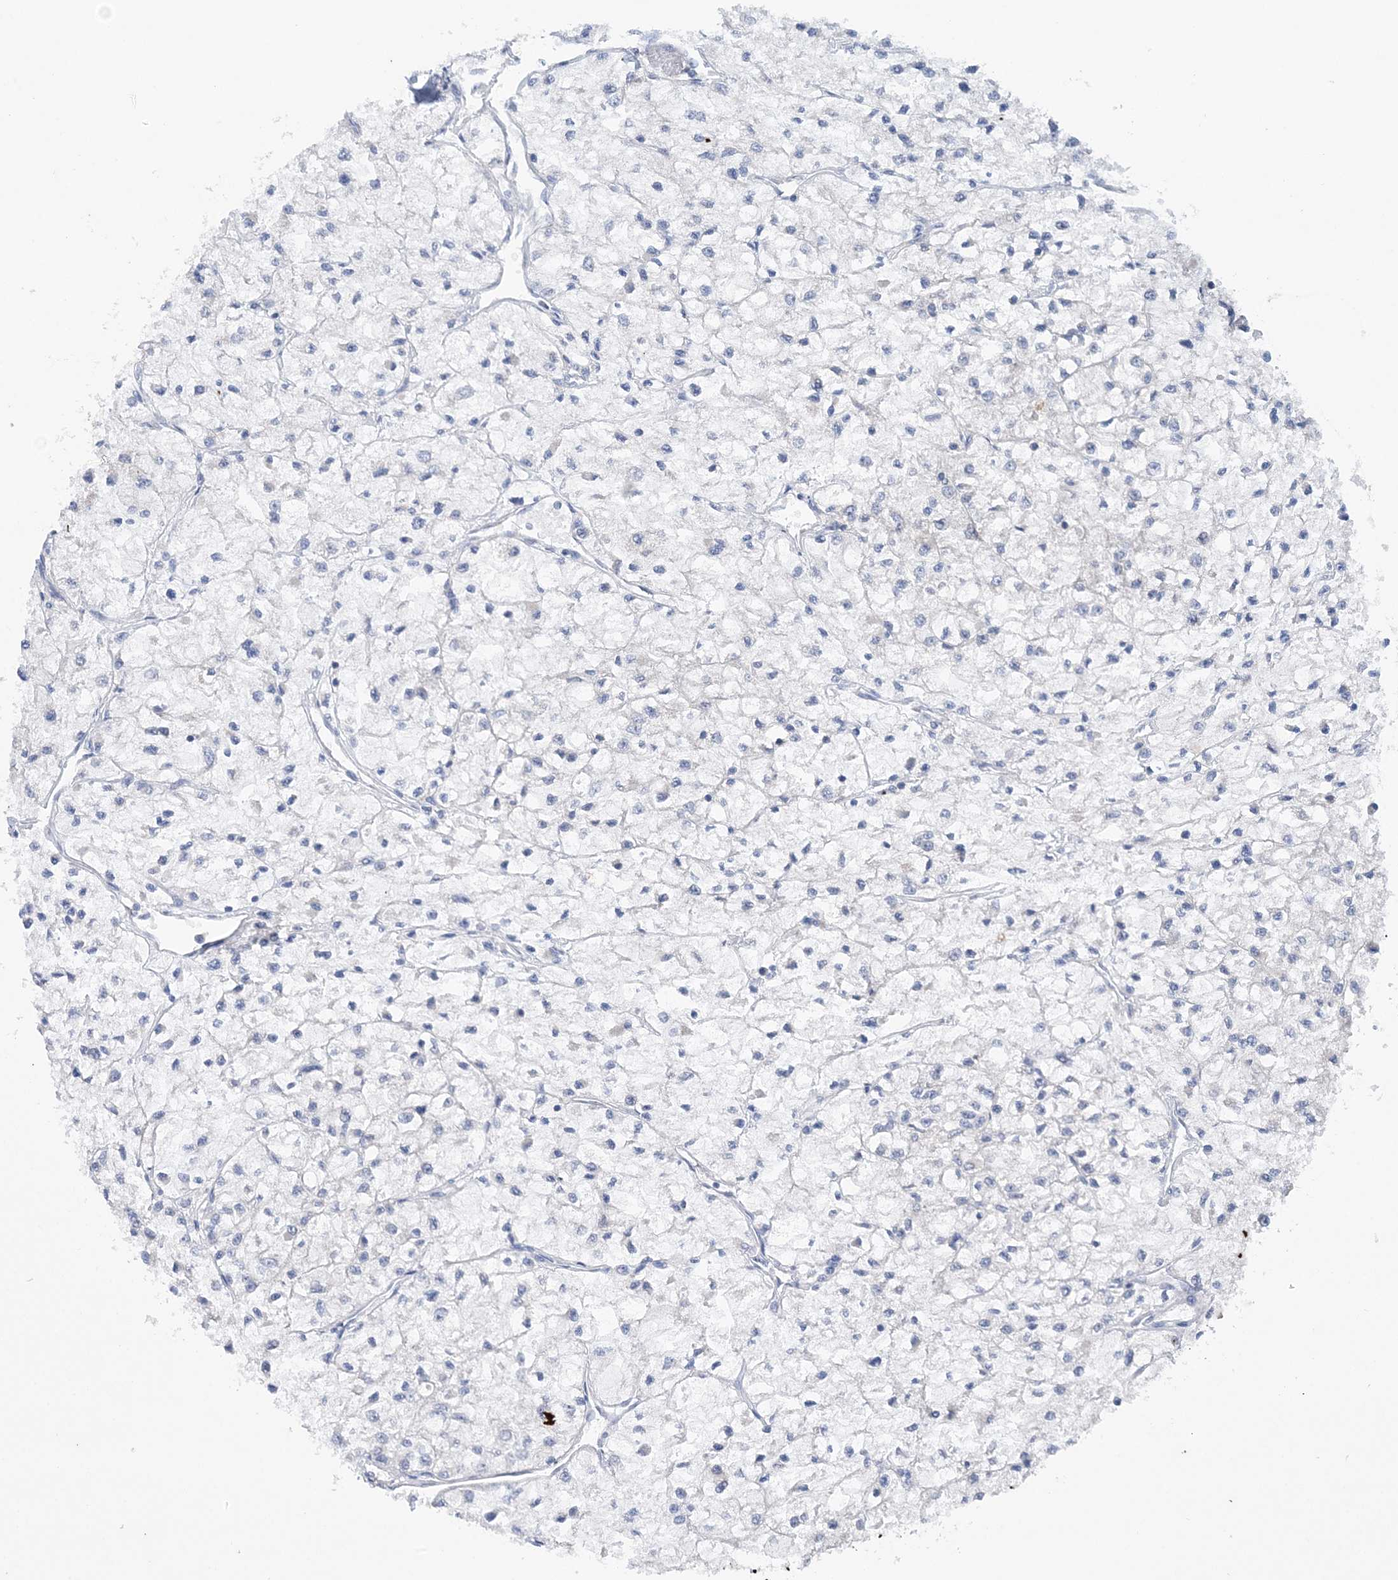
{"staining": {"intensity": "negative", "quantity": "none", "location": "none"}, "tissue": "renal cancer", "cell_type": "Tumor cells", "image_type": "cancer", "snomed": [{"axis": "morphology", "description": "Adenocarcinoma, NOS"}, {"axis": "topography", "description": "Kidney"}], "caption": "Adenocarcinoma (renal) was stained to show a protein in brown. There is no significant expression in tumor cells. Brightfield microscopy of immunohistochemistry (IHC) stained with DAB (3,3'-diaminobenzidine) (brown) and hematoxylin (blue), captured at high magnification.", "gene": "COPE", "patient": {"sex": "male", "age": 80}}